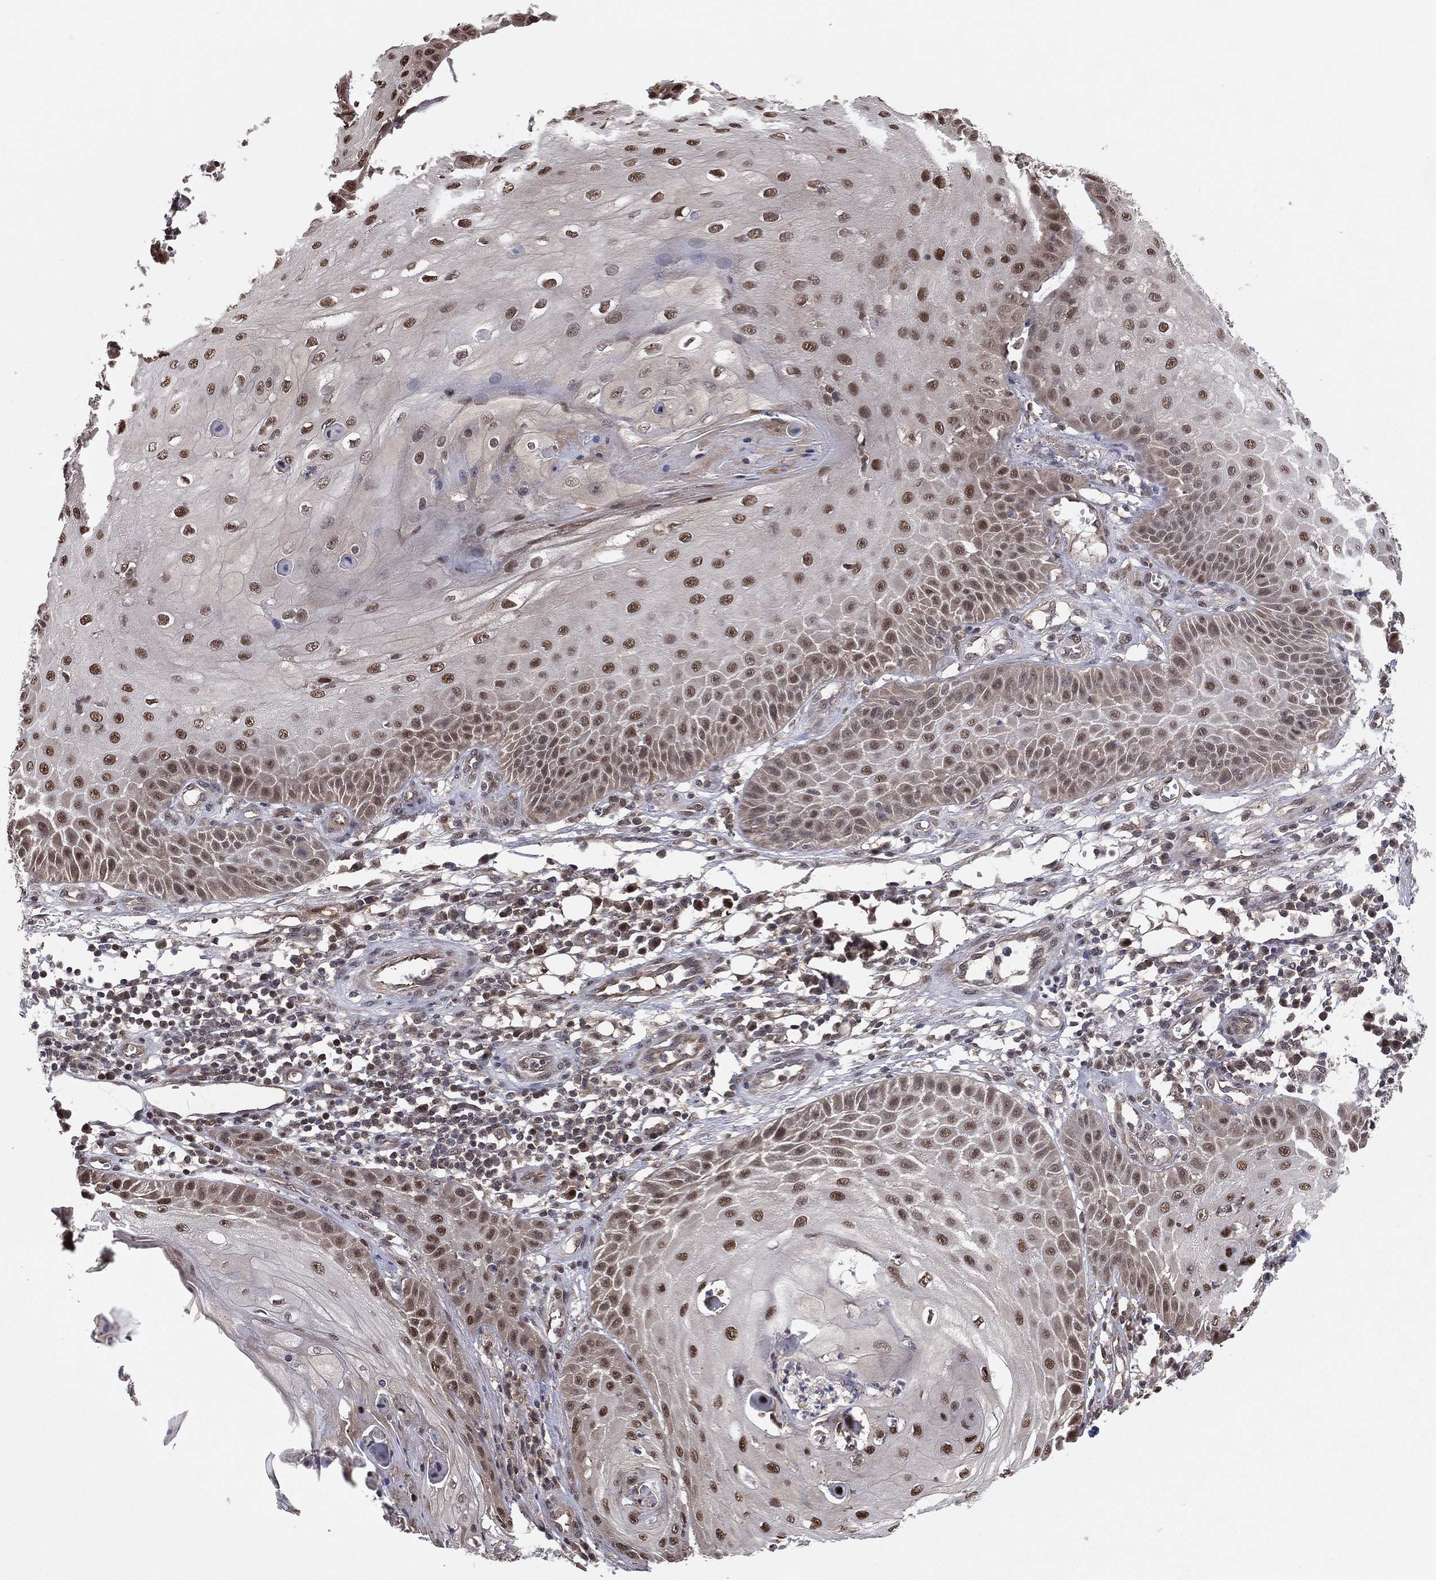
{"staining": {"intensity": "strong", "quantity": ">75%", "location": "nuclear"}, "tissue": "skin cancer", "cell_type": "Tumor cells", "image_type": "cancer", "snomed": [{"axis": "morphology", "description": "Squamous cell carcinoma, NOS"}, {"axis": "topography", "description": "Skin"}], "caption": "There is high levels of strong nuclear positivity in tumor cells of skin cancer (squamous cell carcinoma), as demonstrated by immunohistochemical staining (brown color).", "gene": "ICOSLG", "patient": {"sex": "male", "age": 70}}